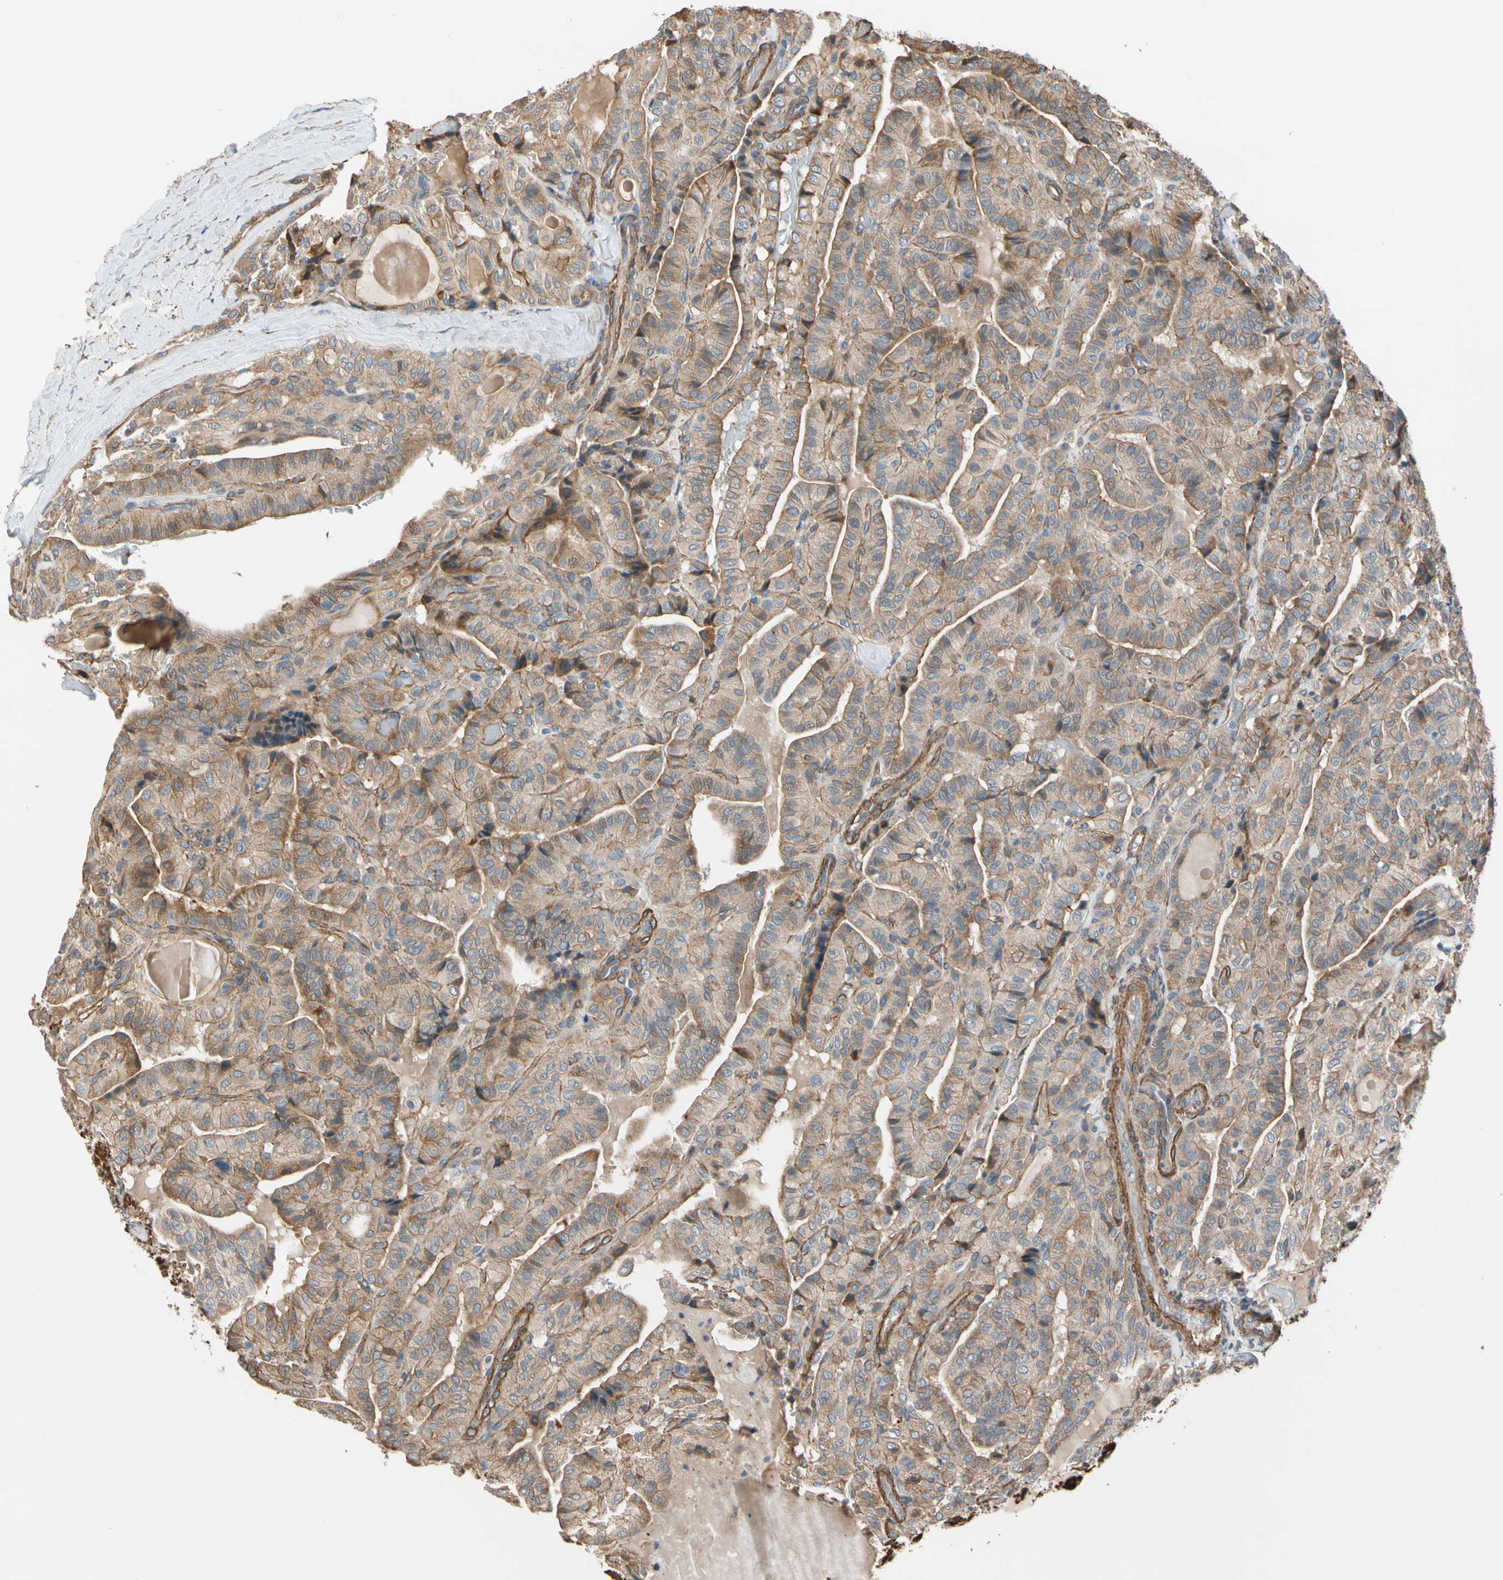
{"staining": {"intensity": "moderate", "quantity": ">75%", "location": "cytoplasmic/membranous"}, "tissue": "thyroid cancer", "cell_type": "Tumor cells", "image_type": "cancer", "snomed": [{"axis": "morphology", "description": "Papillary adenocarcinoma, NOS"}, {"axis": "topography", "description": "Thyroid gland"}], "caption": "DAB (3,3'-diaminobenzidine) immunohistochemical staining of human papillary adenocarcinoma (thyroid) shows moderate cytoplasmic/membranous protein positivity in approximately >75% of tumor cells. (Stains: DAB in brown, nuclei in blue, Microscopy: brightfield microscopy at high magnification).", "gene": "LIMK2", "patient": {"sex": "male", "age": 77}}